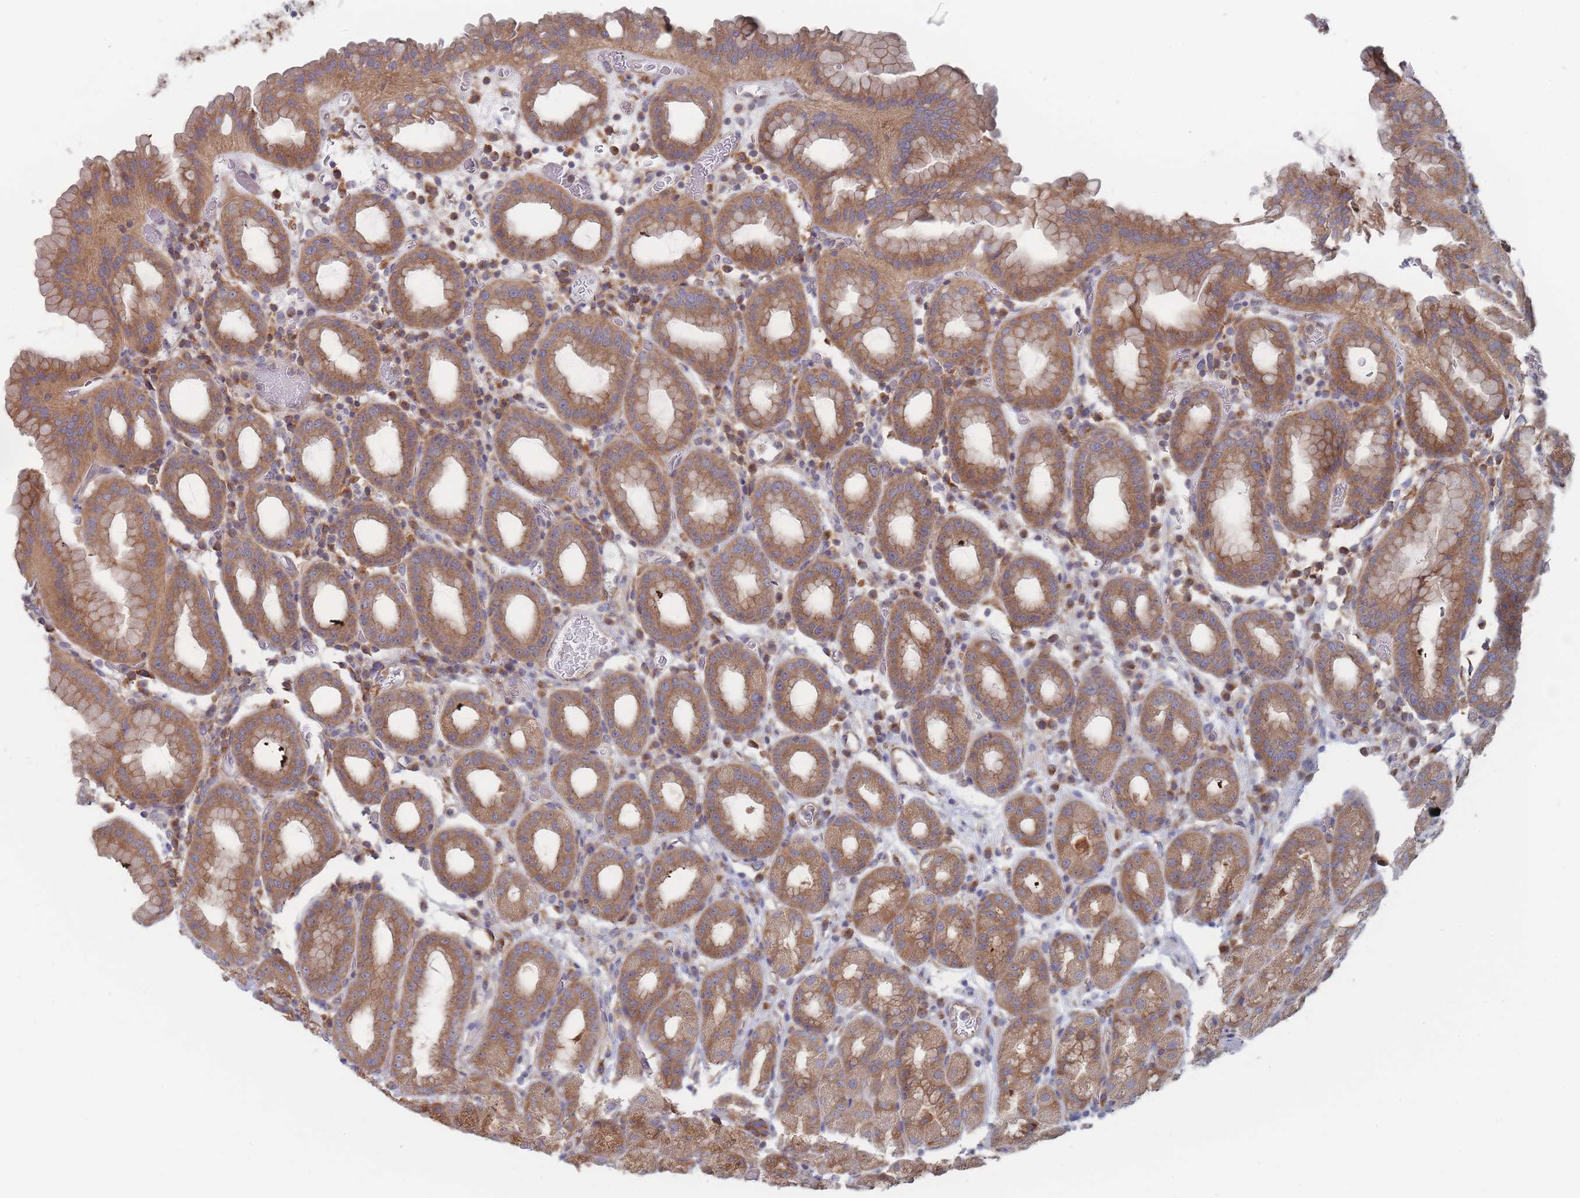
{"staining": {"intensity": "moderate", "quantity": ">75%", "location": "cytoplasmic/membranous"}, "tissue": "stomach", "cell_type": "Glandular cells", "image_type": "normal", "snomed": [{"axis": "morphology", "description": "Normal tissue, NOS"}, {"axis": "topography", "description": "Stomach, upper"}, {"axis": "topography", "description": "Stomach, lower"}, {"axis": "topography", "description": "Small intestine"}], "caption": "Protein analysis of benign stomach demonstrates moderate cytoplasmic/membranous staining in approximately >75% of glandular cells.", "gene": "EFCC1", "patient": {"sex": "male", "age": 68}}